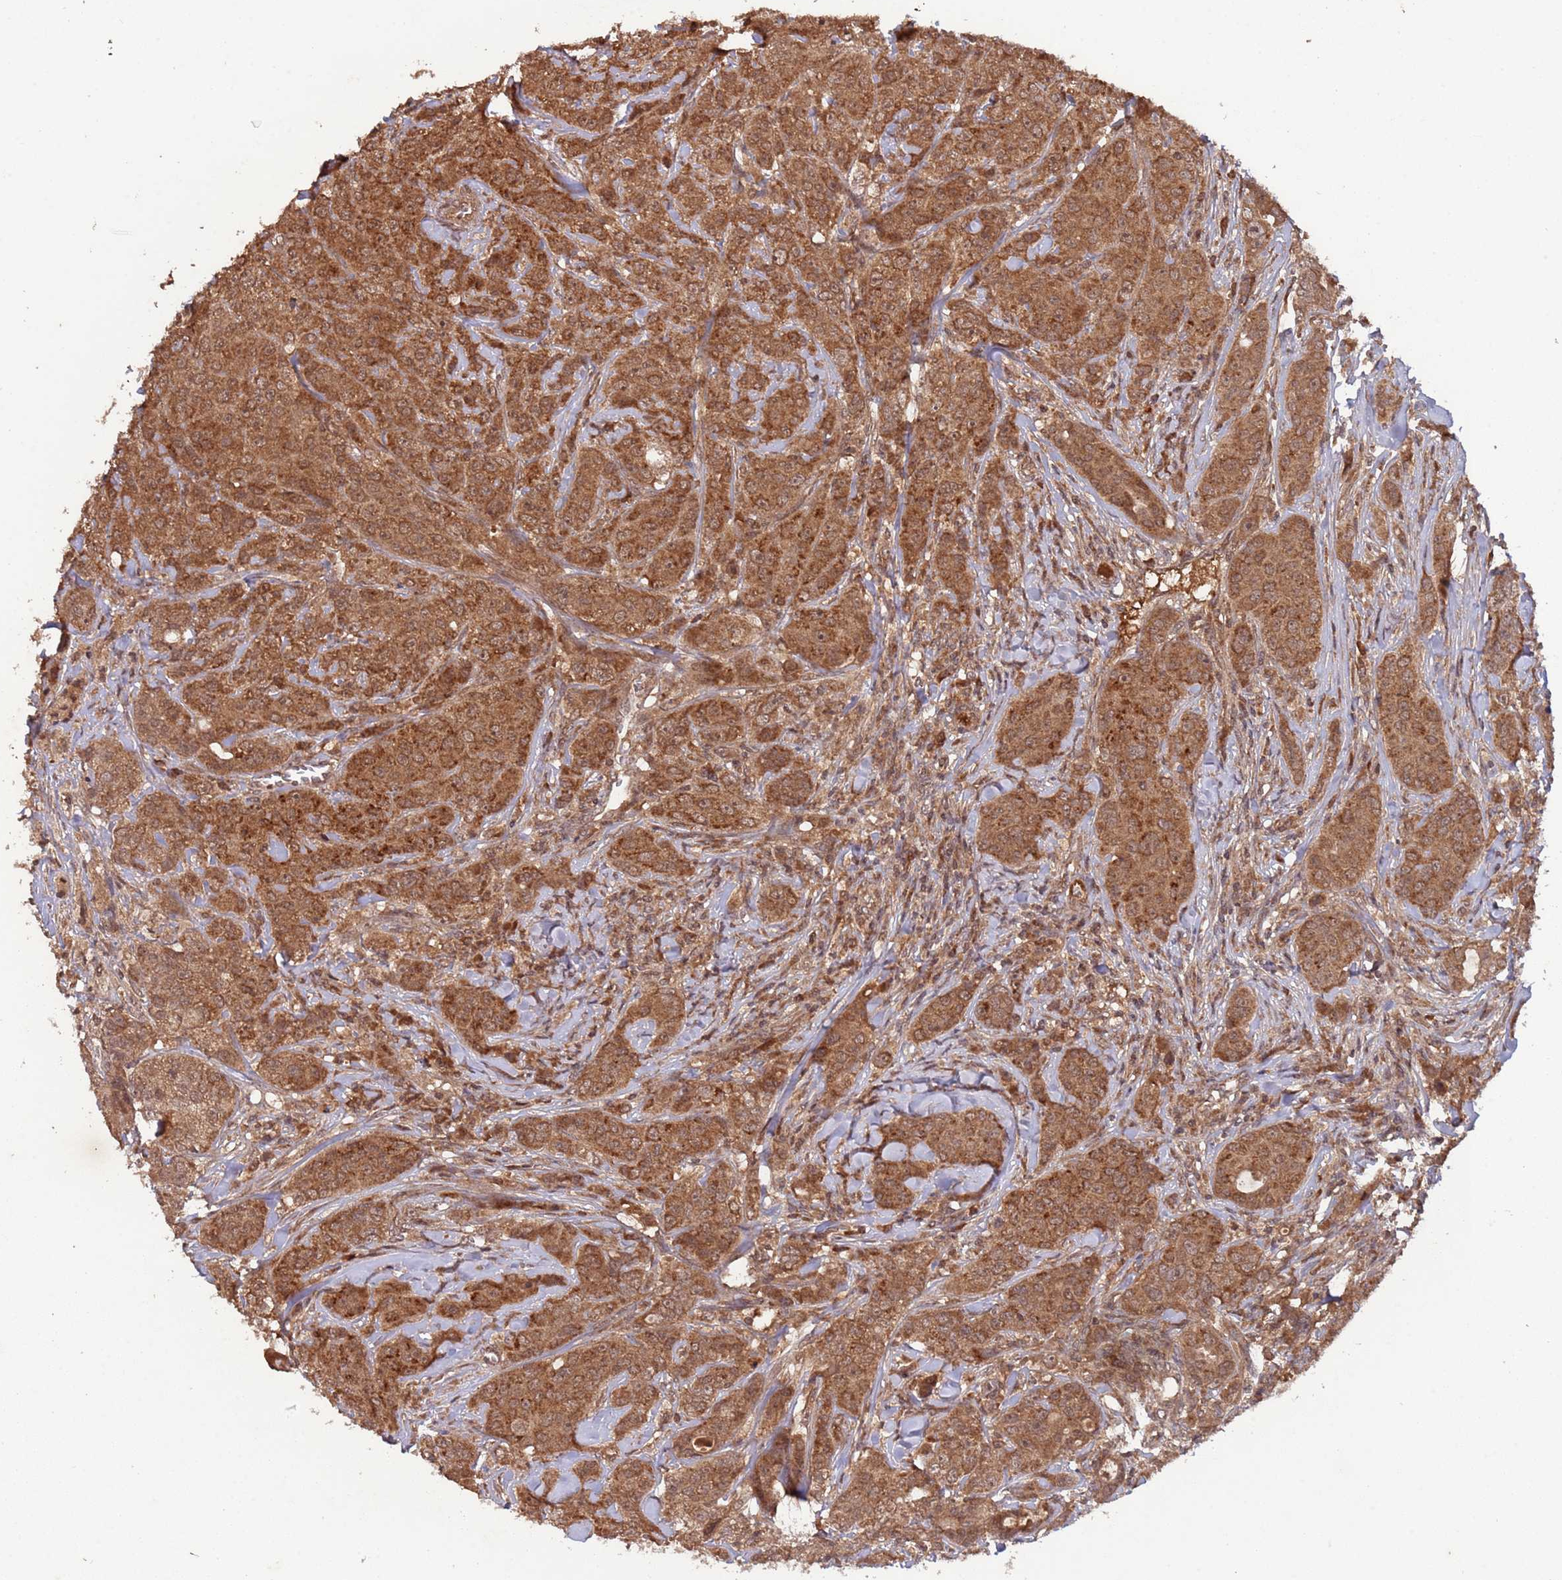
{"staining": {"intensity": "moderate", "quantity": ">75%", "location": "cytoplasmic/membranous,nuclear"}, "tissue": "breast cancer", "cell_type": "Tumor cells", "image_type": "cancer", "snomed": [{"axis": "morphology", "description": "Duct carcinoma"}, {"axis": "topography", "description": "Breast"}], "caption": "Breast cancer was stained to show a protein in brown. There is medium levels of moderate cytoplasmic/membranous and nuclear positivity in about >75% of tumor cells.", "gene": "ERI1", "patient": {"sex": "female", "age": 43}}